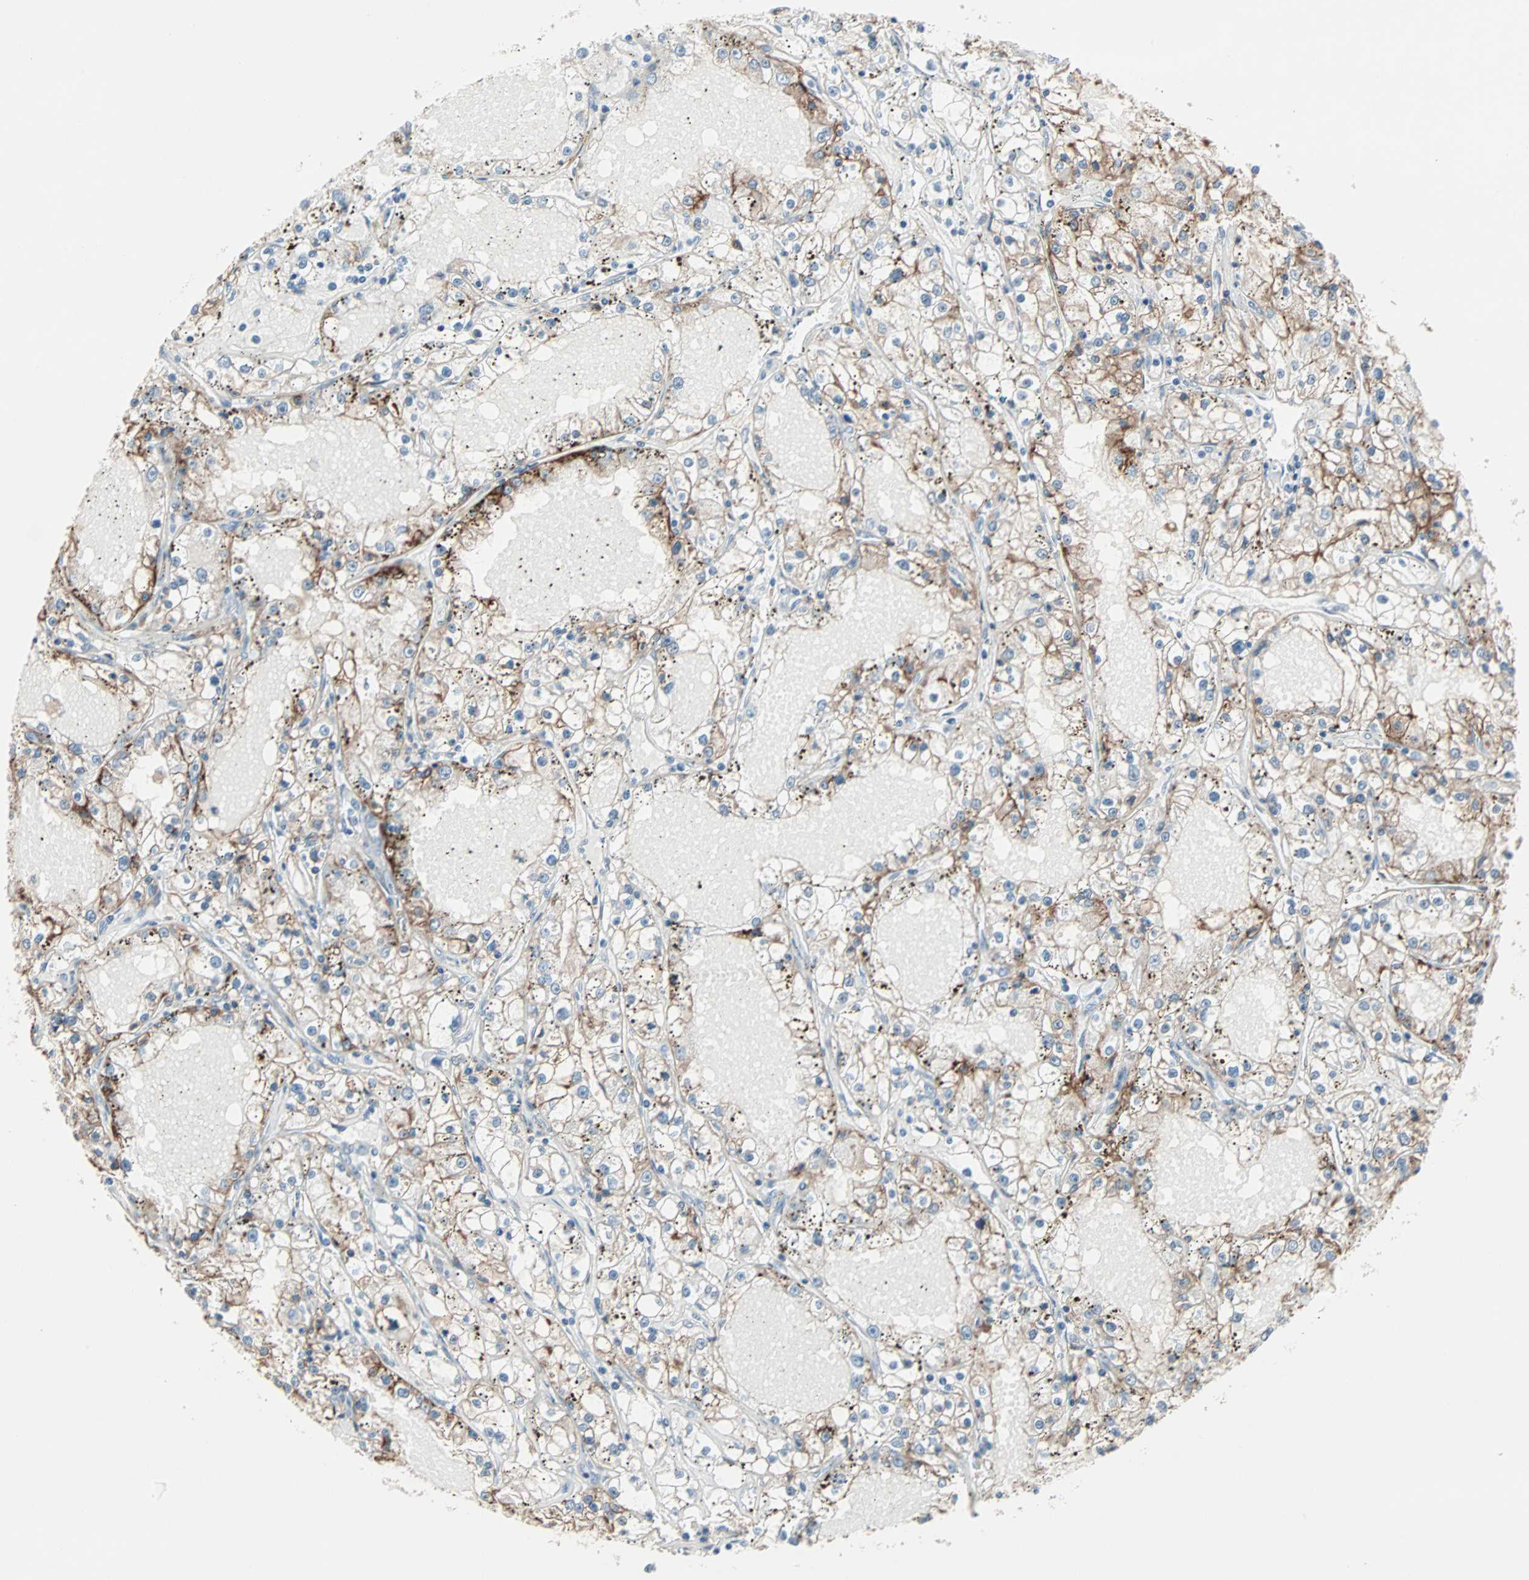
{"staining": {"intensity": "strong", "quantity": "25%-75%", "location": "cytoplasmic/membranous"}, "tissue": "renal cancer", "cell_type": "Tumor cells", "image_type": "cancer", "snomed": [{"axis": "morphology", "description": "Adenocarcinoma, NOS"}, {"axis": "topography", "description": "Kidney"}], "caption": "Human renal adenocarcinoma stained with a brown dye displays strong cytoplasmic/membranous positive staining in approximately 25%-75% of tumor cells.", "gene": "CAND2", "patient": {"sex": "male", "age": 56}}